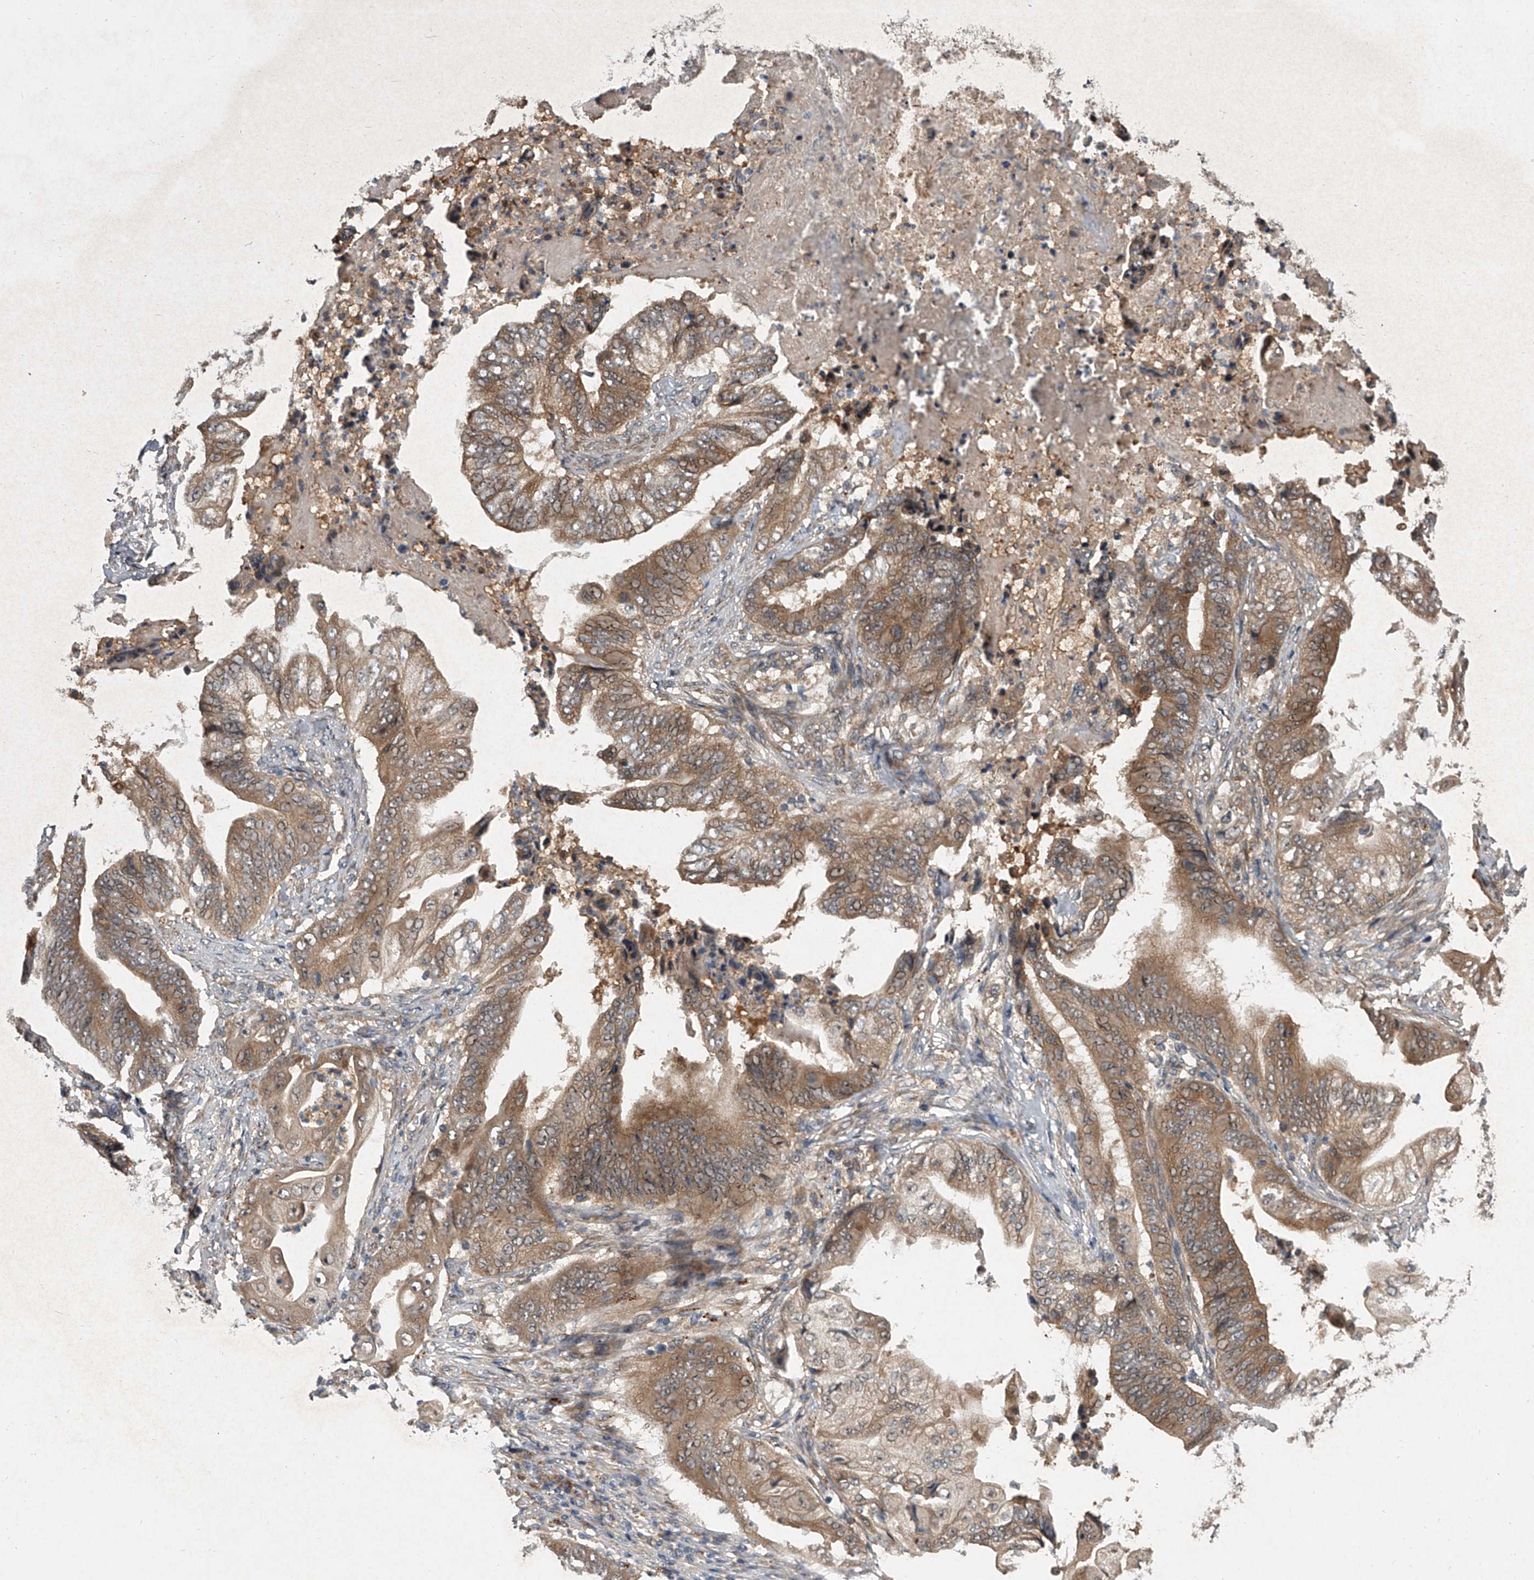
{"staining": {"intensity": "moderate", "quantity": ">75%", "location": "cytoplasmic/membranous"}, "tissue": "stomach cancer", "cell_type": "Tumor cells", "image_type": "cancer", "snomed": [{"axis": "morphology", "description": "Adenocarcinoma, NOS"}, {"axis": "topography", "description": "Stomach"}], "caption": "Adenocarcinoma (stomach) stained with DAB immunohistochemistry exhibits medium levels of moderate cytoplasmic/membranous expression in about >75% of tumor cells.", "gene": "GEMIN8", "patient": {"sex": "female", "age": 73}}